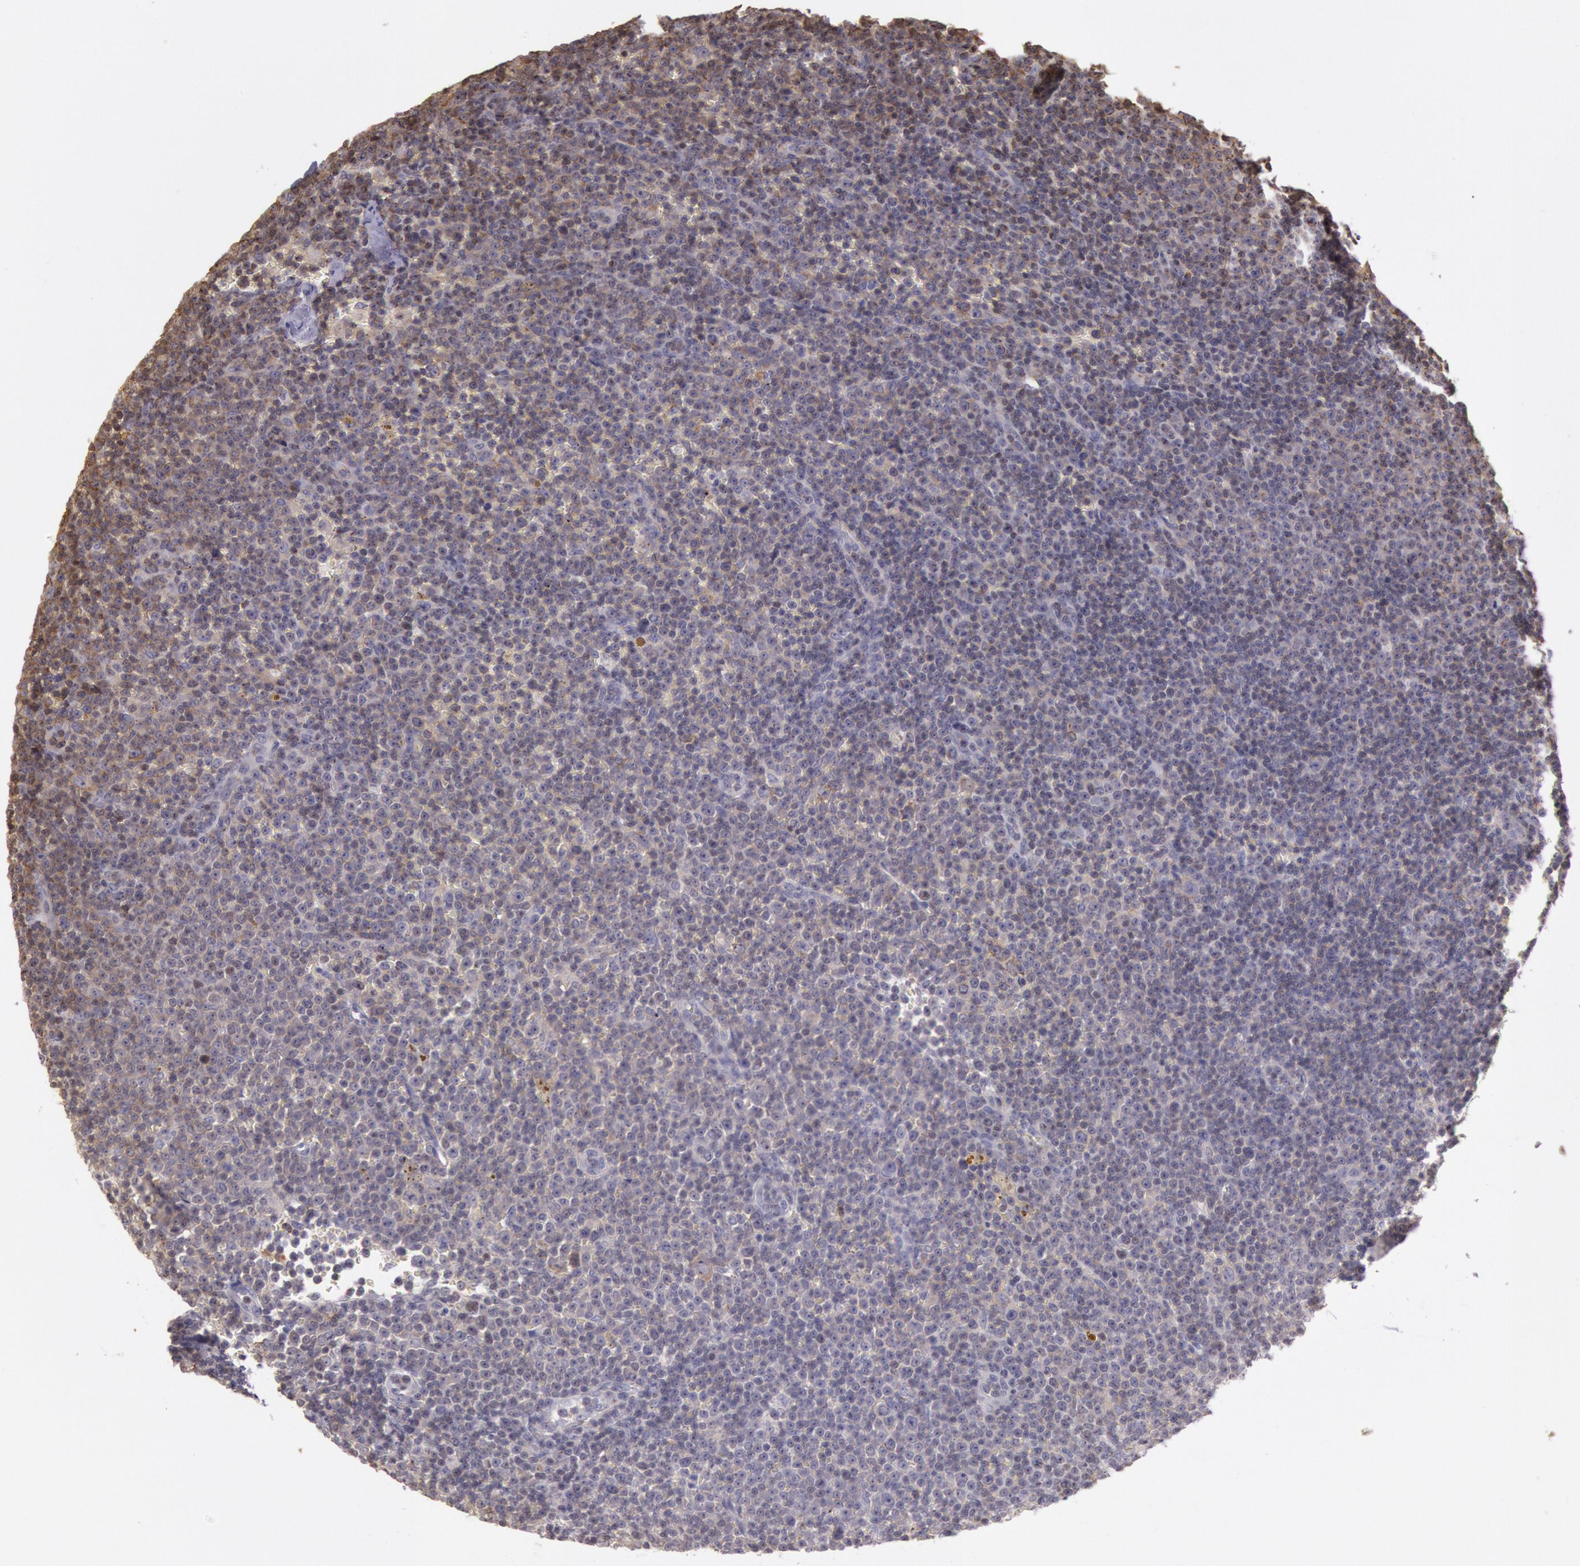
{"staining": {"intensity": "weak", "quantity": "25%-75%", "location": "cytoplasmic/membranous"}, "tissue": "lymphoma", "cell_type": "Tumor cells", "image_type": "cancer", "snomed": [{"axis": "morphology", "description": "Malignant lymphoma, non-Hodgkin's type, Low grade"}, {"axis": "topography", "description": "Lymph node"}], "caption": "An IHC photomicrograph of neoplastic tissue is shown. Protein staining in brown highlights weak cytoplasmic/membranous positivity in low-grade malignant lymphoma, non-Hodgkin's type within tumor cells. Immunohistochemistry (ihc) stains the protein of interest in brown and the nuclei are stained blue.", "gene": "HIF1A", "patient": {"sex": "male", "age": 50}}